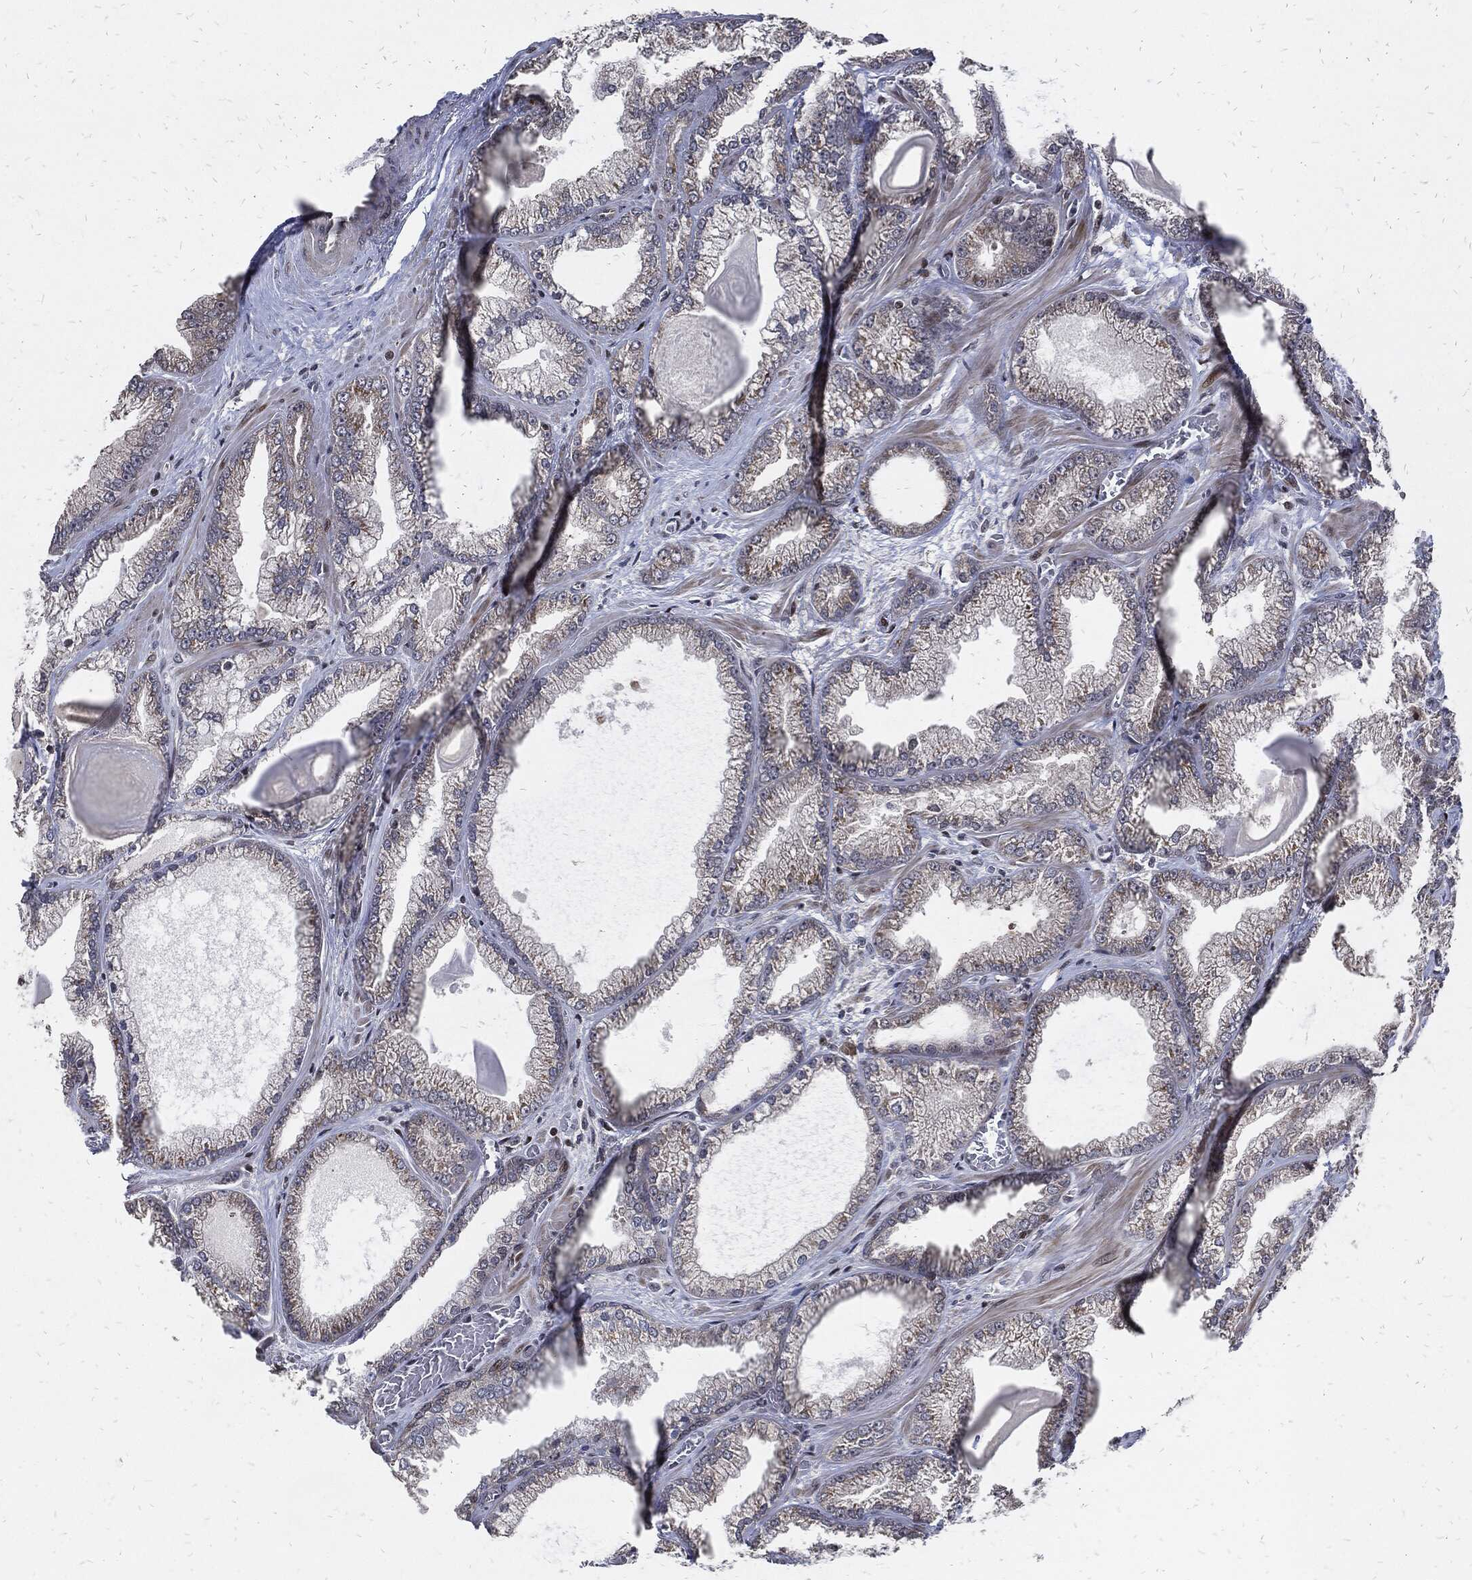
{"staining": {"intensity": "strong", "quantity": "25%-75%", "location": "cytoplasmic/membranous"}, "tissue": "prostate cancer", "cell_type": "Tumor cells", "image_type": "cancer", "snomed": [{"axis": "morphology", "description": "Adenocarcinoma, Low grade"}, {"axis": "topography", "description": "Prostate"}], "caption": "Prostate cancer stained for a protein shows strong cytoplasmic/membranous positivity in tumor cells.", "gene": "ZNF775", "patient": {"sex": "male", "age": 57}}